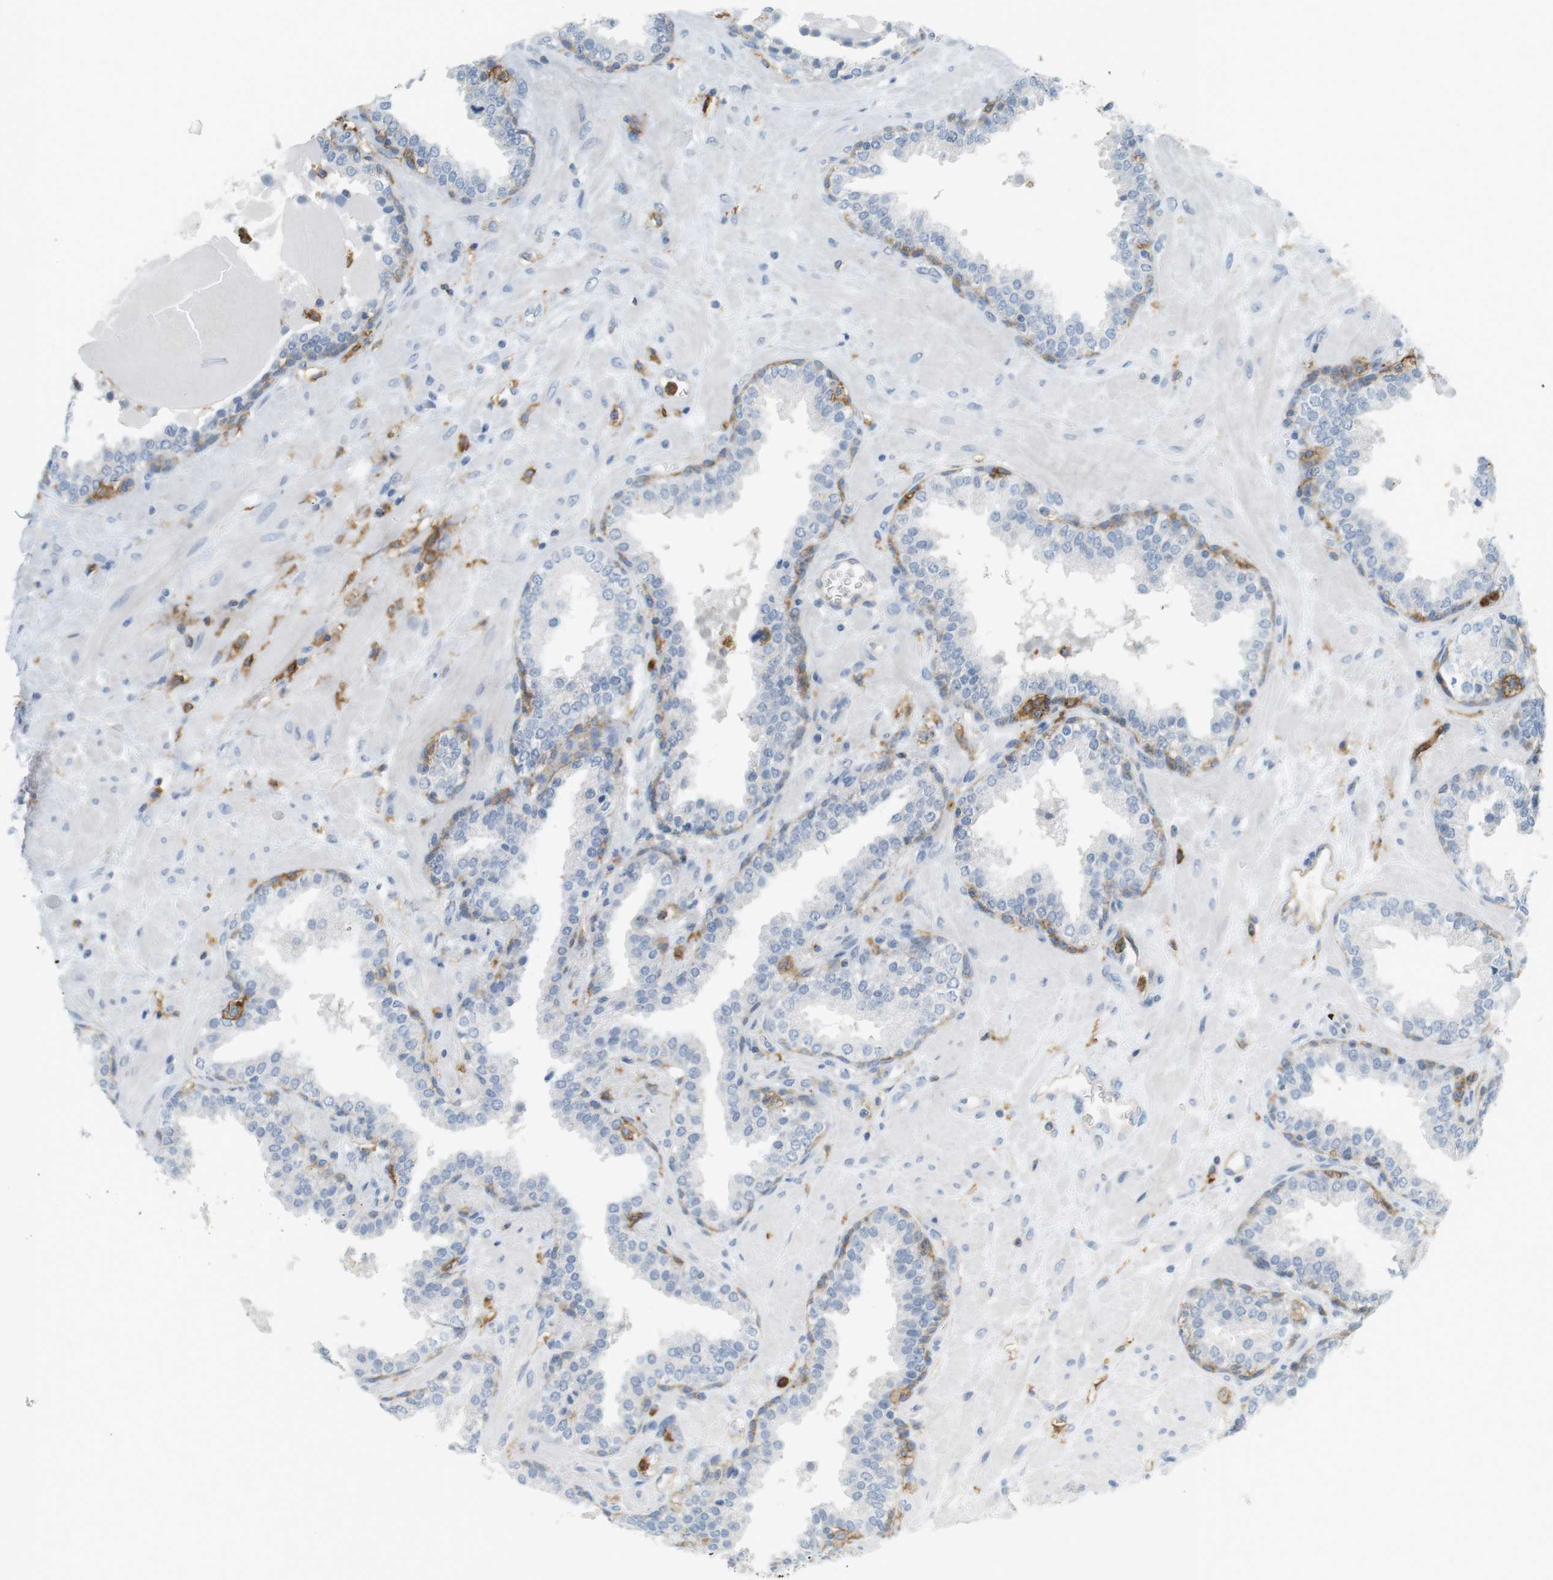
{"staining": {"intensity": "moderate", "quantity": "25%-75%", "location": "cytoplasmic/membranous"}, "tissue": "prostate", "cell_type": "Glandular cells", "image_type": "normal", "snomed": [{"axis": "morphology", "description": "Normal tissue, NOS"}, {"axis": "topography", "description": "Prostate"}], "caption": "Protein expression analysis of unremarkable prostate exhibits moderate cytoplasmic/membranous expression in about 25%-75% of glandular cells. The staining is performed using DAB (3,3'-diaminobenzidine) brown chromogen to label protein expression. The nuclei are counter-stained blue using hematoxylin.", "gene": "SIRPA", "patient": {"sex": "male", "age": 51}}